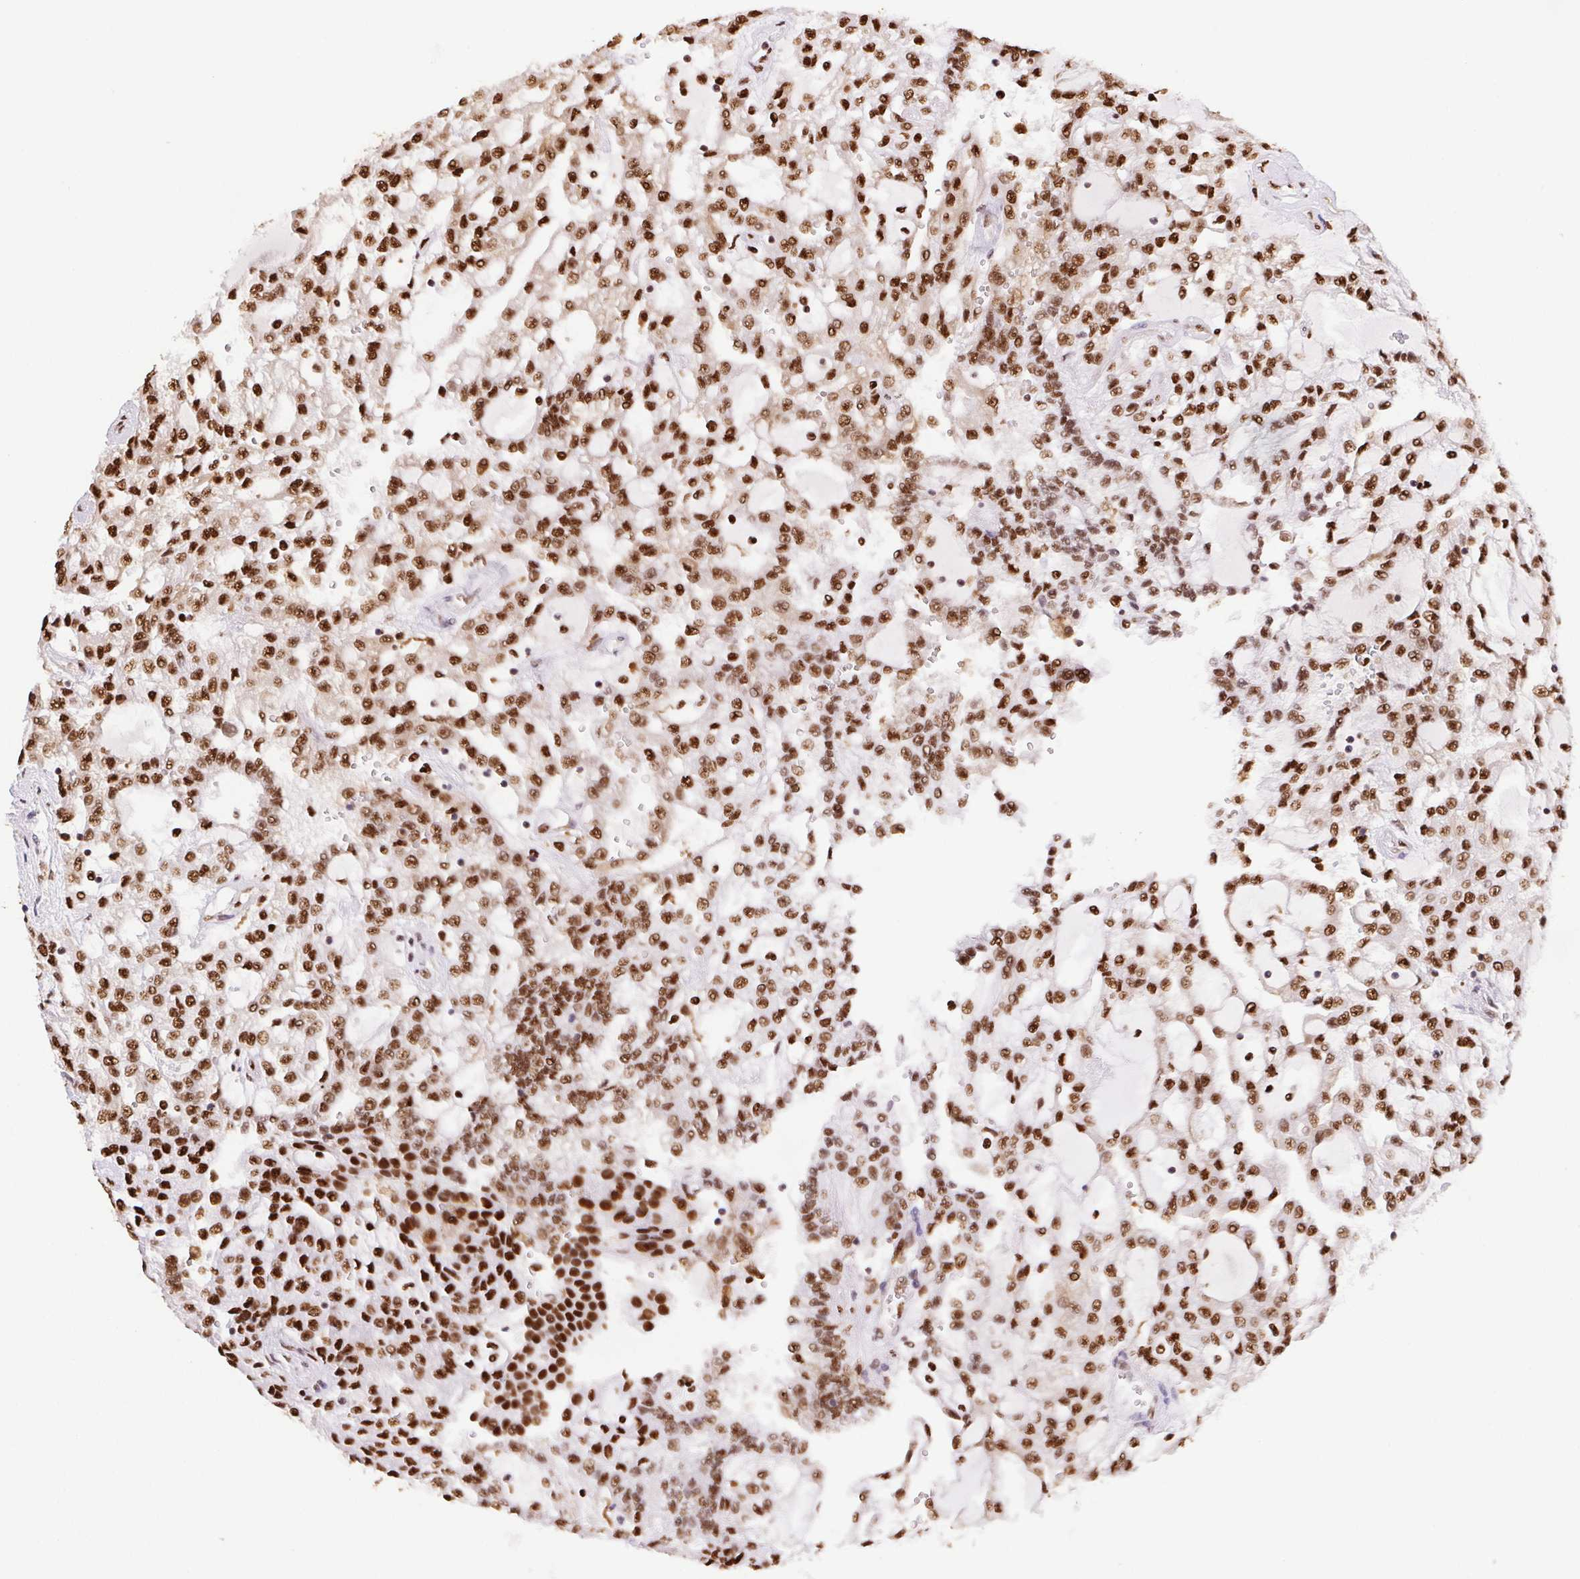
{"staining": {"intensity": "strong", "quantity": ">75%", "location": "nuclear"}, "tissue": "renal cancer", "cell_type": "Tumor cells", "image_type": "cancer", "snomed": [{"axis": "morphology", "description": "Adenocarcinoma, NOS"}, {"axis": "topography", "description": "Kidney"}], "caption": "This photomicrograph shows IHC staining of renal cancer (adenocarcinoma), with high strong nuclear expression in about >75% of tumor cells.", "gene": "SET", "patient": {"sex": "male", "age": 63}}